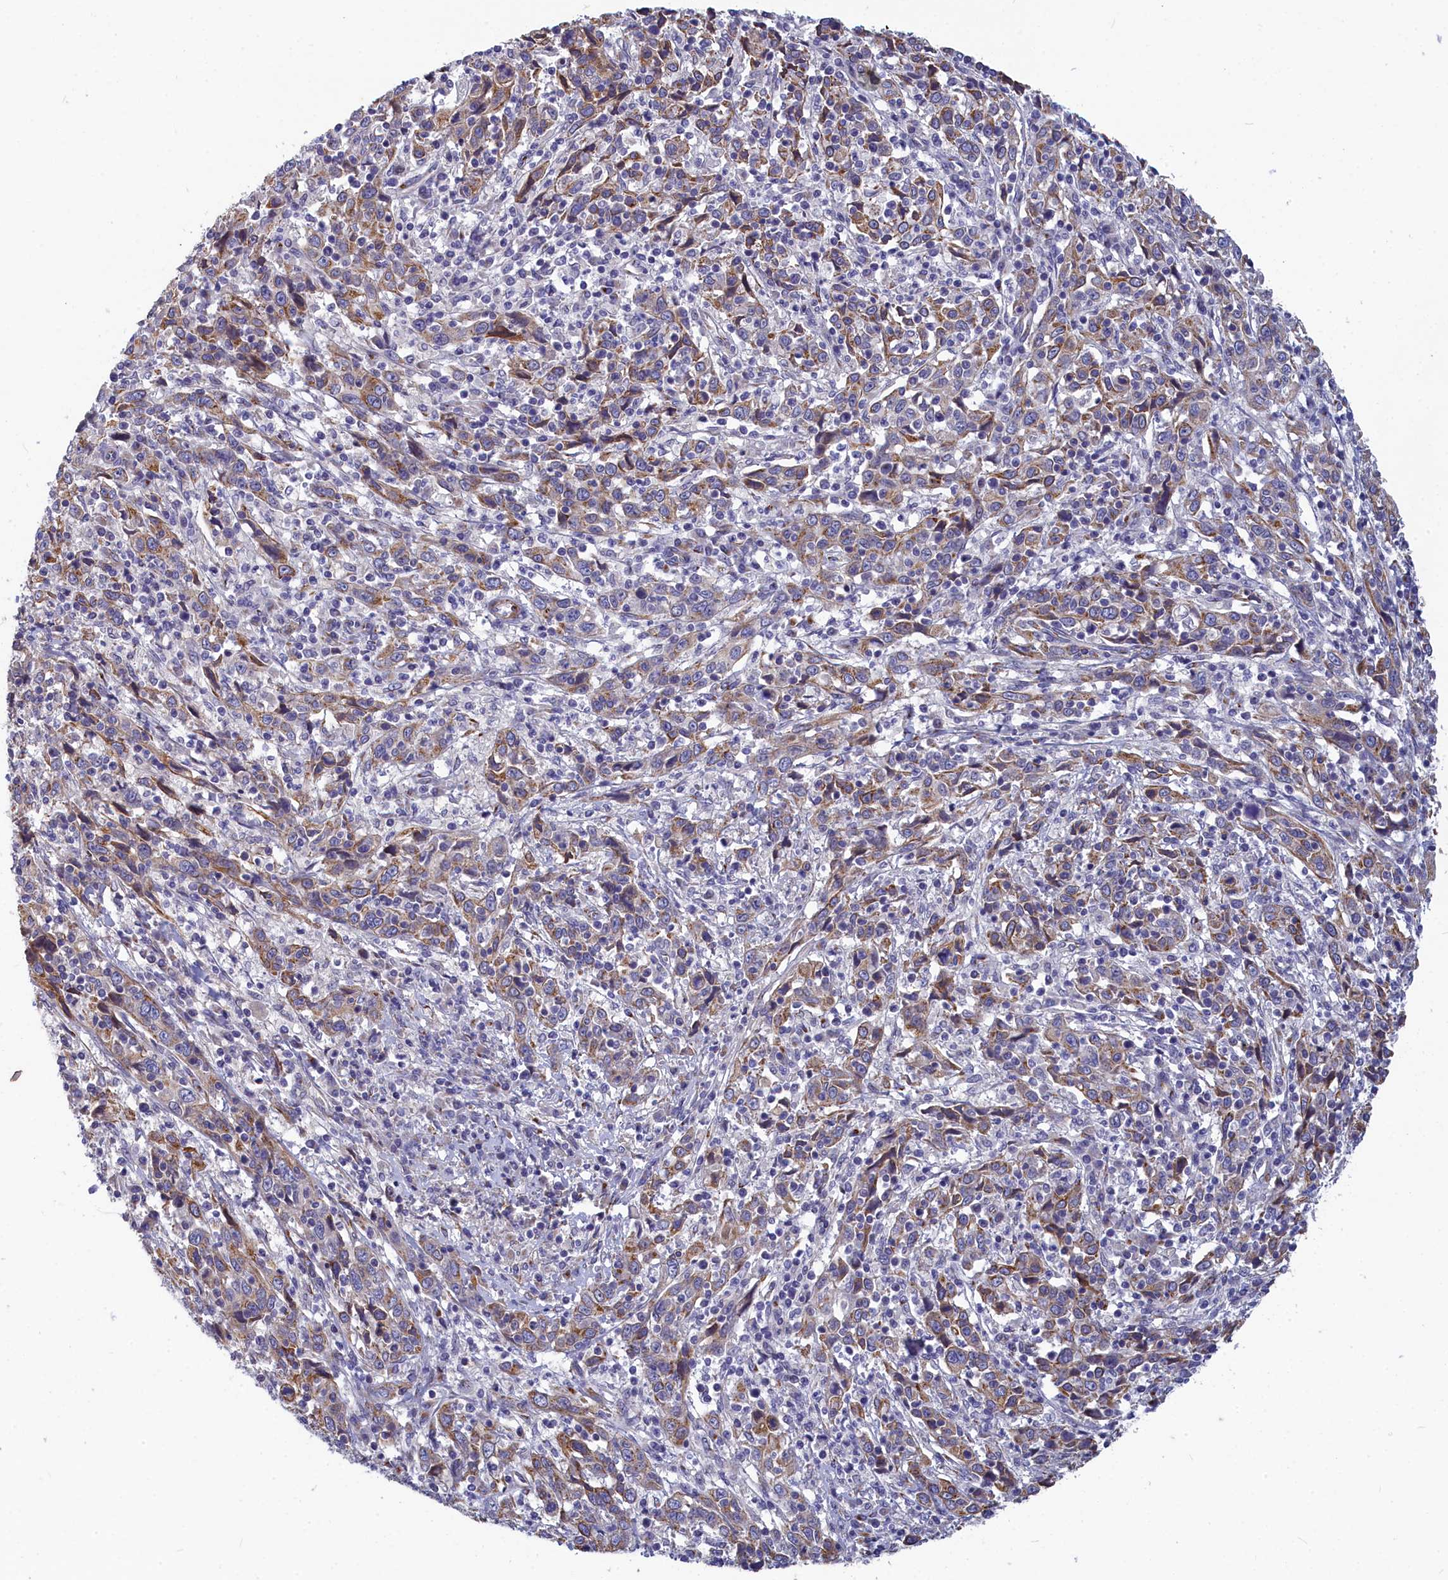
{"staining": {"intensity": "moderate", "quantity": "<25%", "location": "cytoplasmic/membranous"}, "tissue": "cervical cancer", "cell_type": "Tumor cells", "image_type": "cancer", "snomed": [{"axis": "morphology", "description": "Squamous cell carcinoma, NOS"}, {"axis": "topography", "description": "Cervix"}], "caption": "A photomicrograph of human cervical cancer stained for a protein reveals moderate cytoplasmic/membranous brown staining in tumor cells.", "gene": "TUBGCP4", "patient": {"sex": "female", "age": 46}}